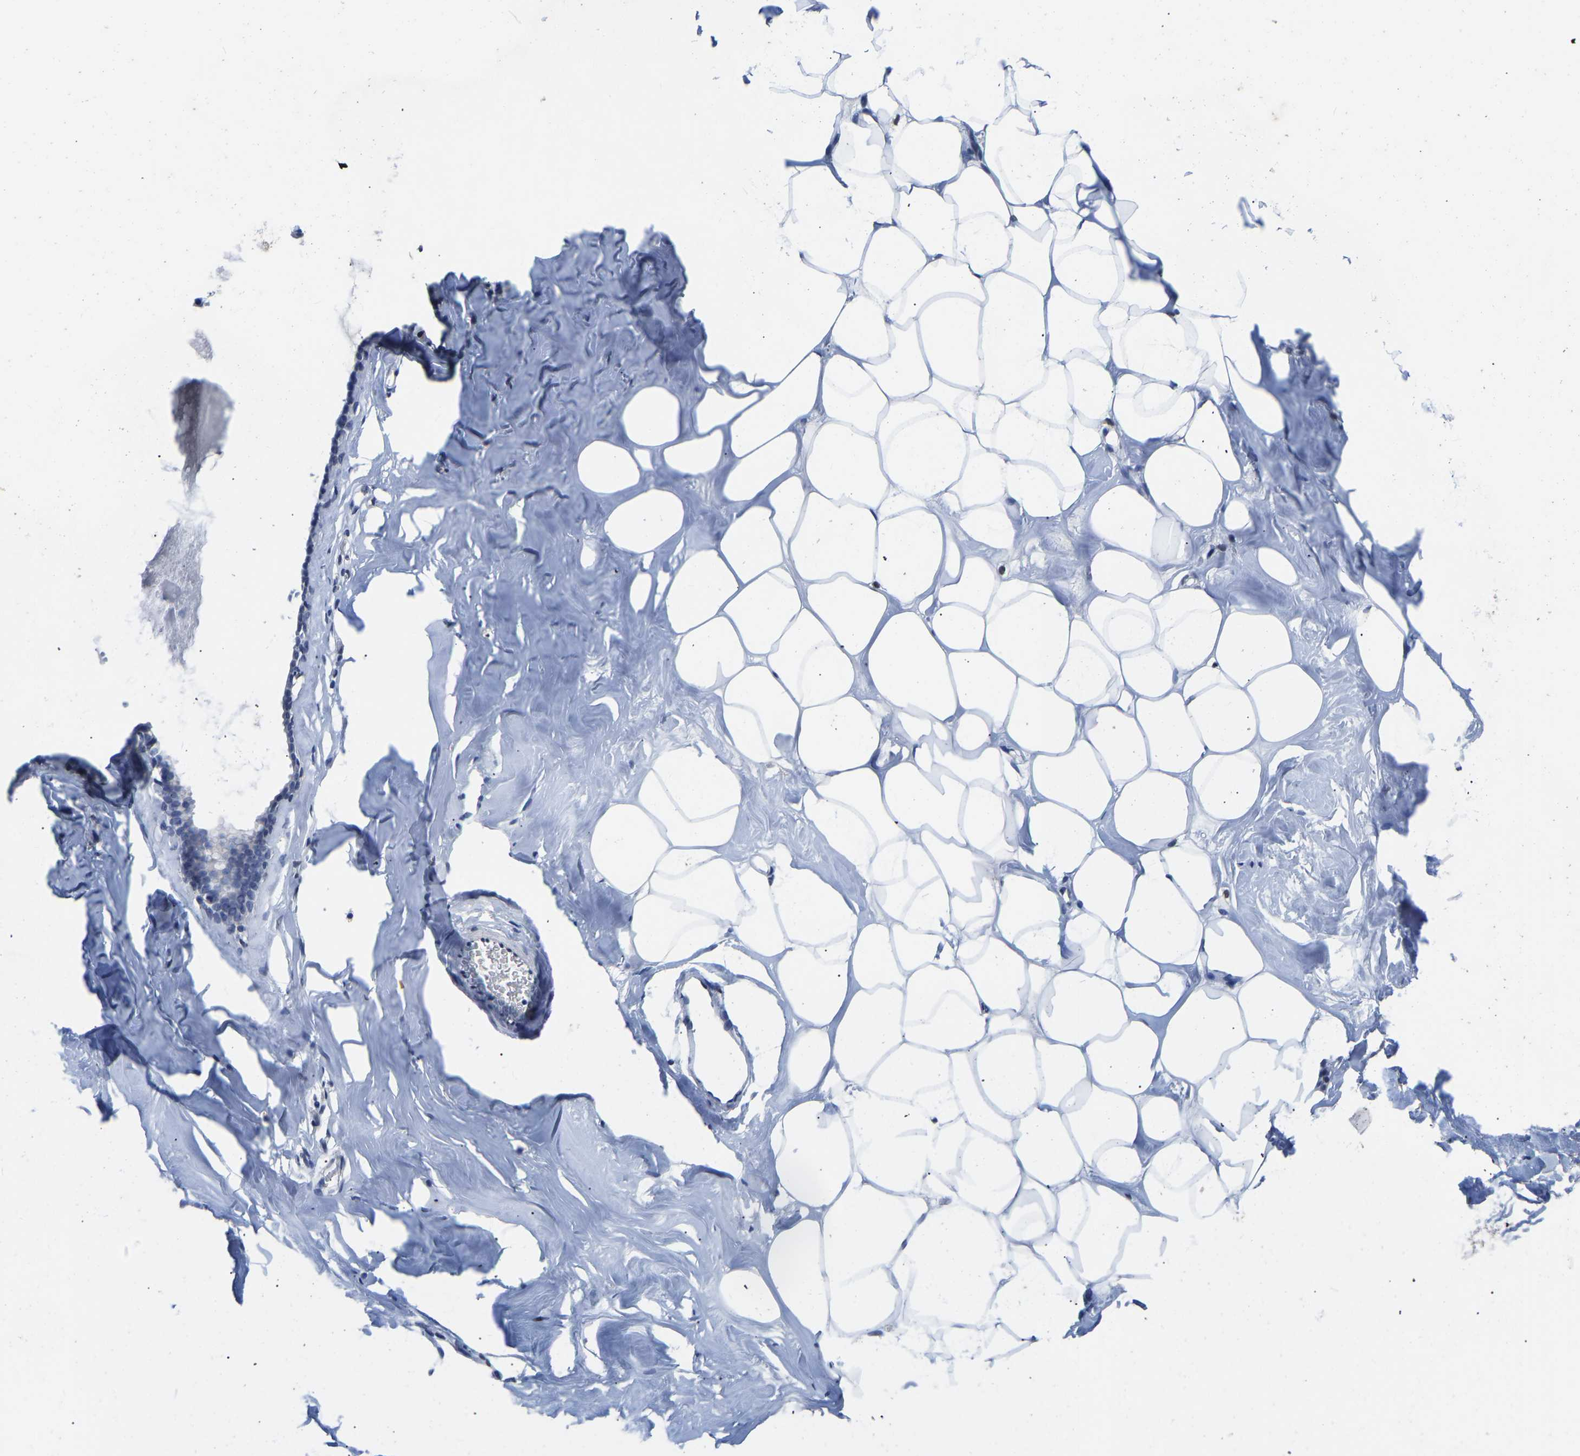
{"staining": {"intensity": "moderate", "quantity": ">75%", "location": "nuclear"}, "tissue": "adipose tissue", "cell_type": "Adipocytes", "image_type": "normal", "snomed": [{"axis": "morphology", "description": "Normal tissue, NOS"}, {"axis": "morphology", "description": "Fibrosis, NOS"}, {"axis": "topography", "description": "Breast"}, {"axis": "topography", "description": "Adipose tissue"}], "caption": "Brown immunohistochemical staining in normal adipose tissue demonstrates moderate nuclear positivity in approximately >75% of adipocytes. (brown staining indicates protein expression, while blue staining denotes nuclei).", "gene": "QKI", "patient": {"sex": "female", "age": 39}}